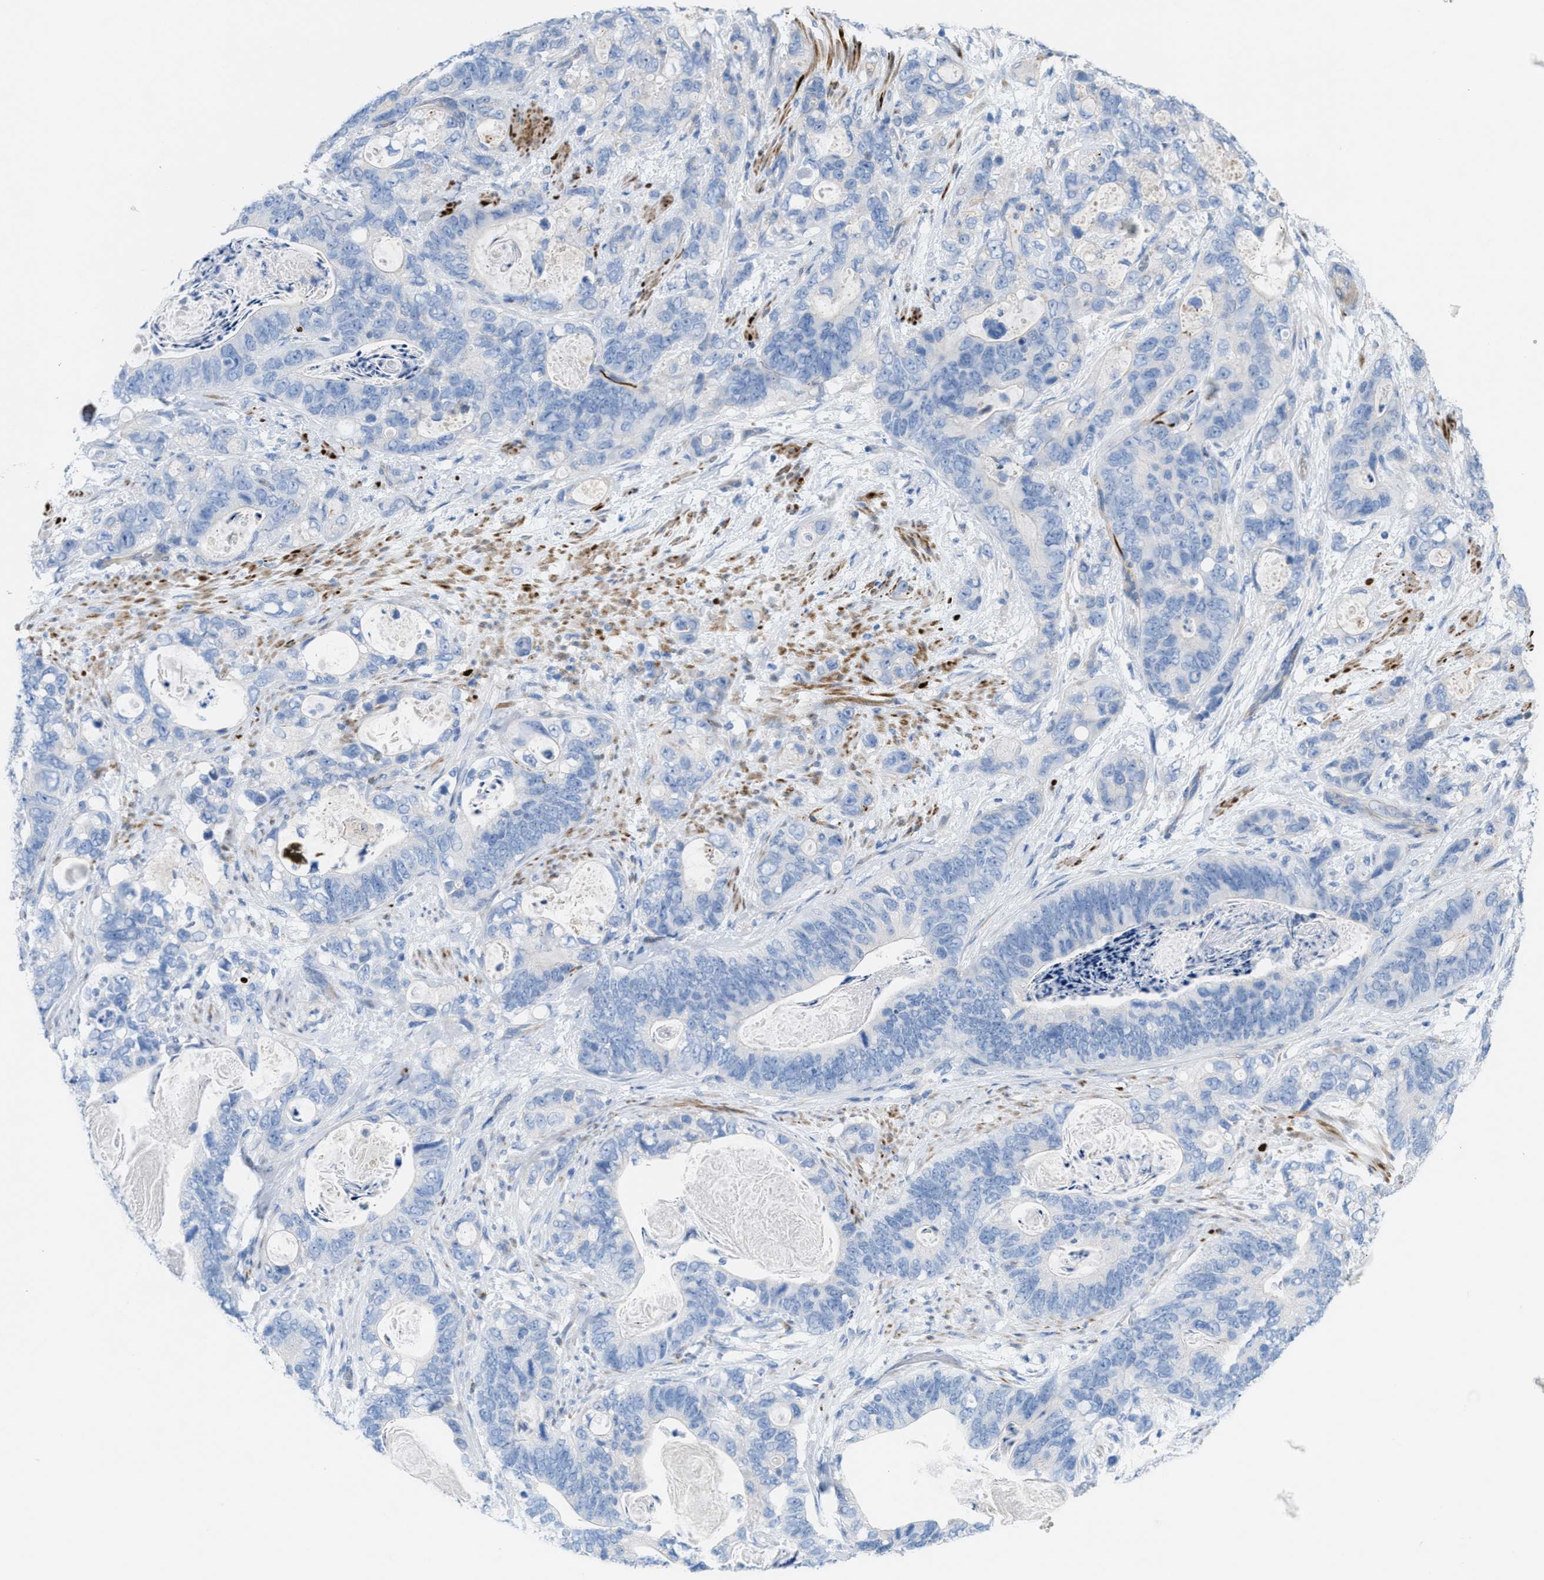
{"staining": {"intensity": "negative", "quantity": "none", "location": "none"}, "tissue": "stomach cancer", "cell_type": "Tumor cells", "image_type": "cancer", "snomed": [{"axis": "morphology", "description": "Normal tissue, NOS"}, {"axis": "morphology", "description": "Adenocarcinoma, NOS"}, {"axis": "topography", "description": "Stomach"}], "caption": "Immunohistochemical staining of human stomach adenocarcinoma exhibits no significant expression in tumor cells.", "gene": "MPP3", "patient": {"sex": "female", "age": 89}}